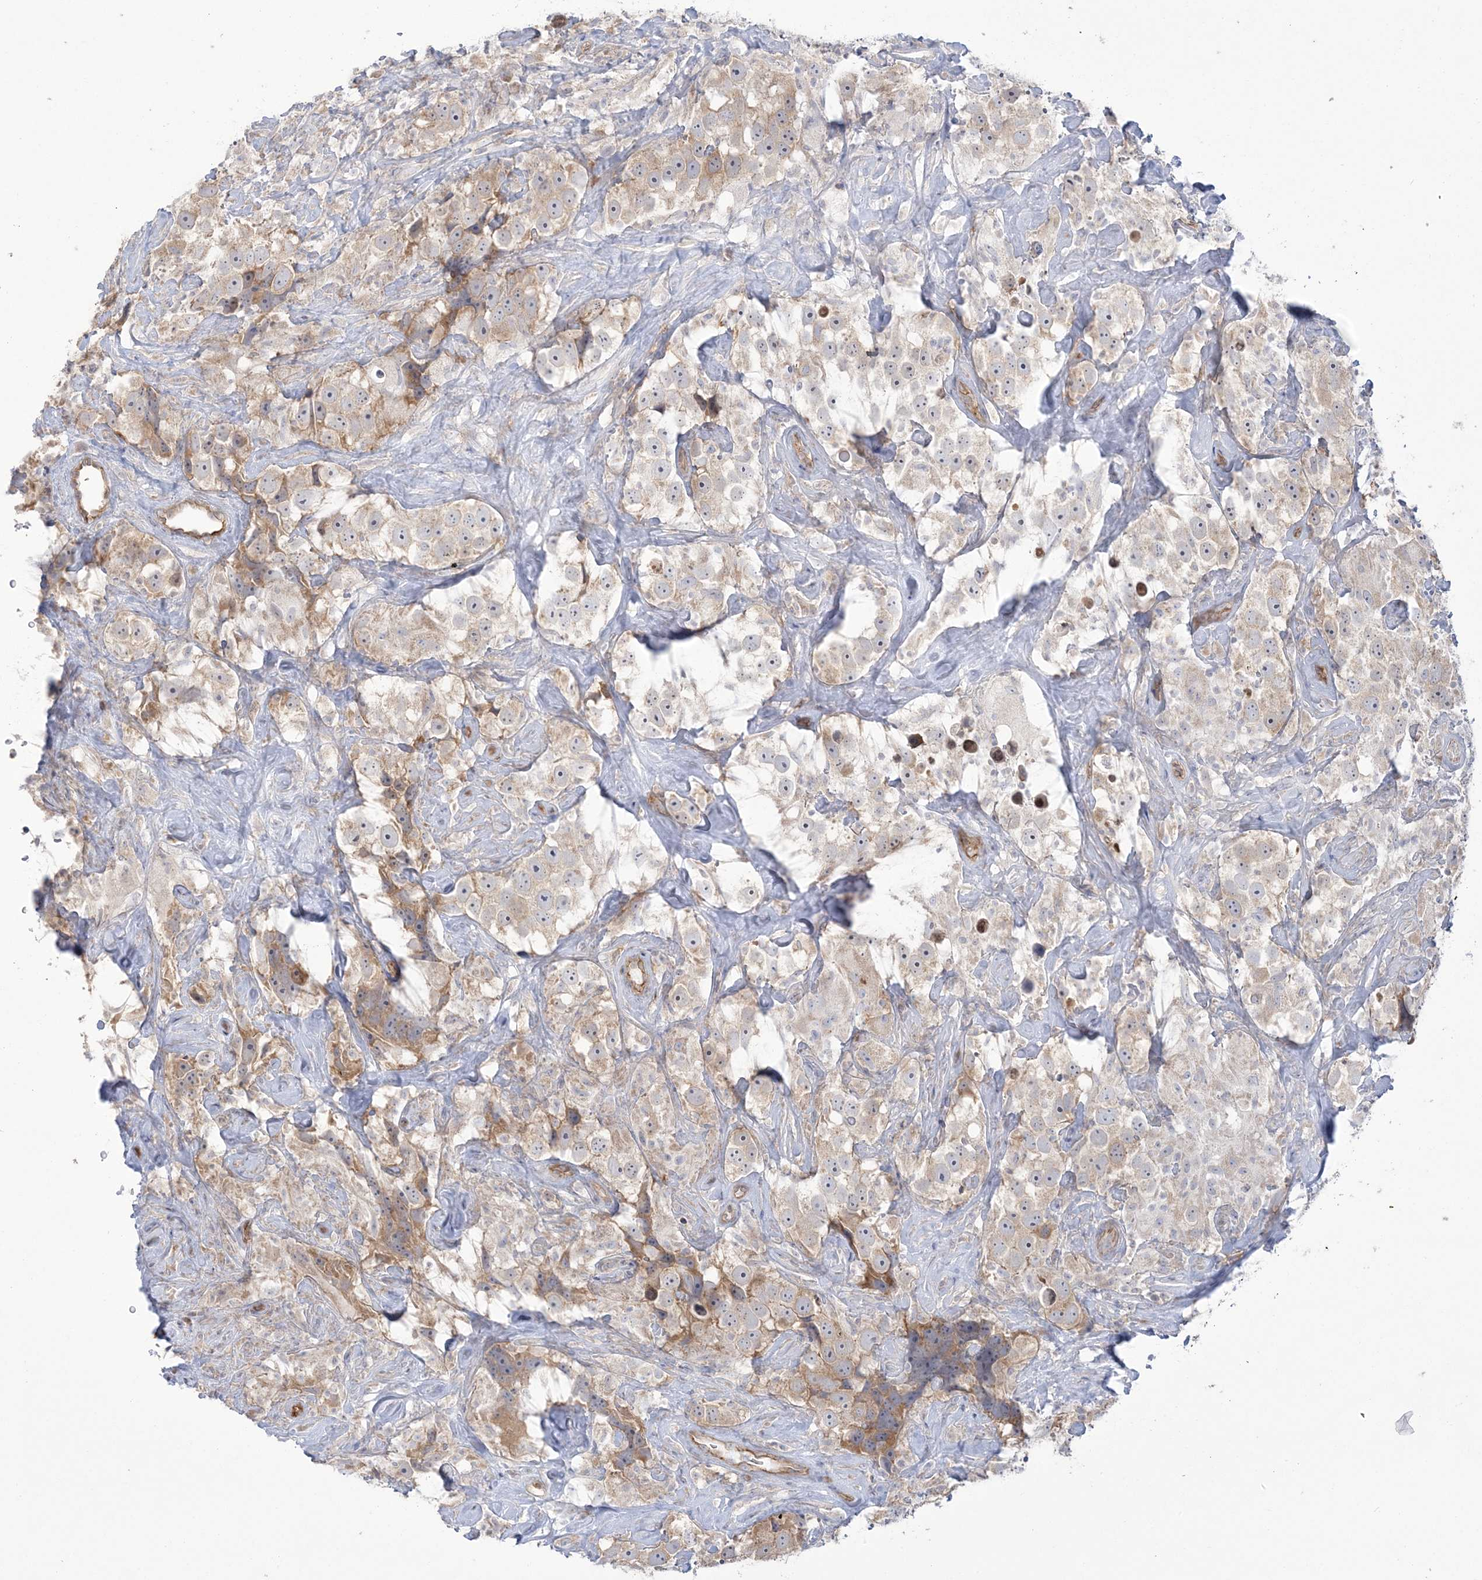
{"staining": {"intensity": "weak", "quantity": "25%-75%", "location": "cytoplasmic/membranous"}, "tissue": "testis cancer", "cell_type": "Tumor cells", "image_type": "cancer", "snomed": [{"axis": "morphology", "description": "Seminoma, NOS"}, {"axis": "topography", "description": "Testis"}], "caption": "Brown immunohistochemical staining in human testis seminoma shows weak cytoplasmic/membranous staining in approximately 25%-75% of tumor cells.", "gene": "FARSB", "patient": {"sex": "male", "age": 49}}